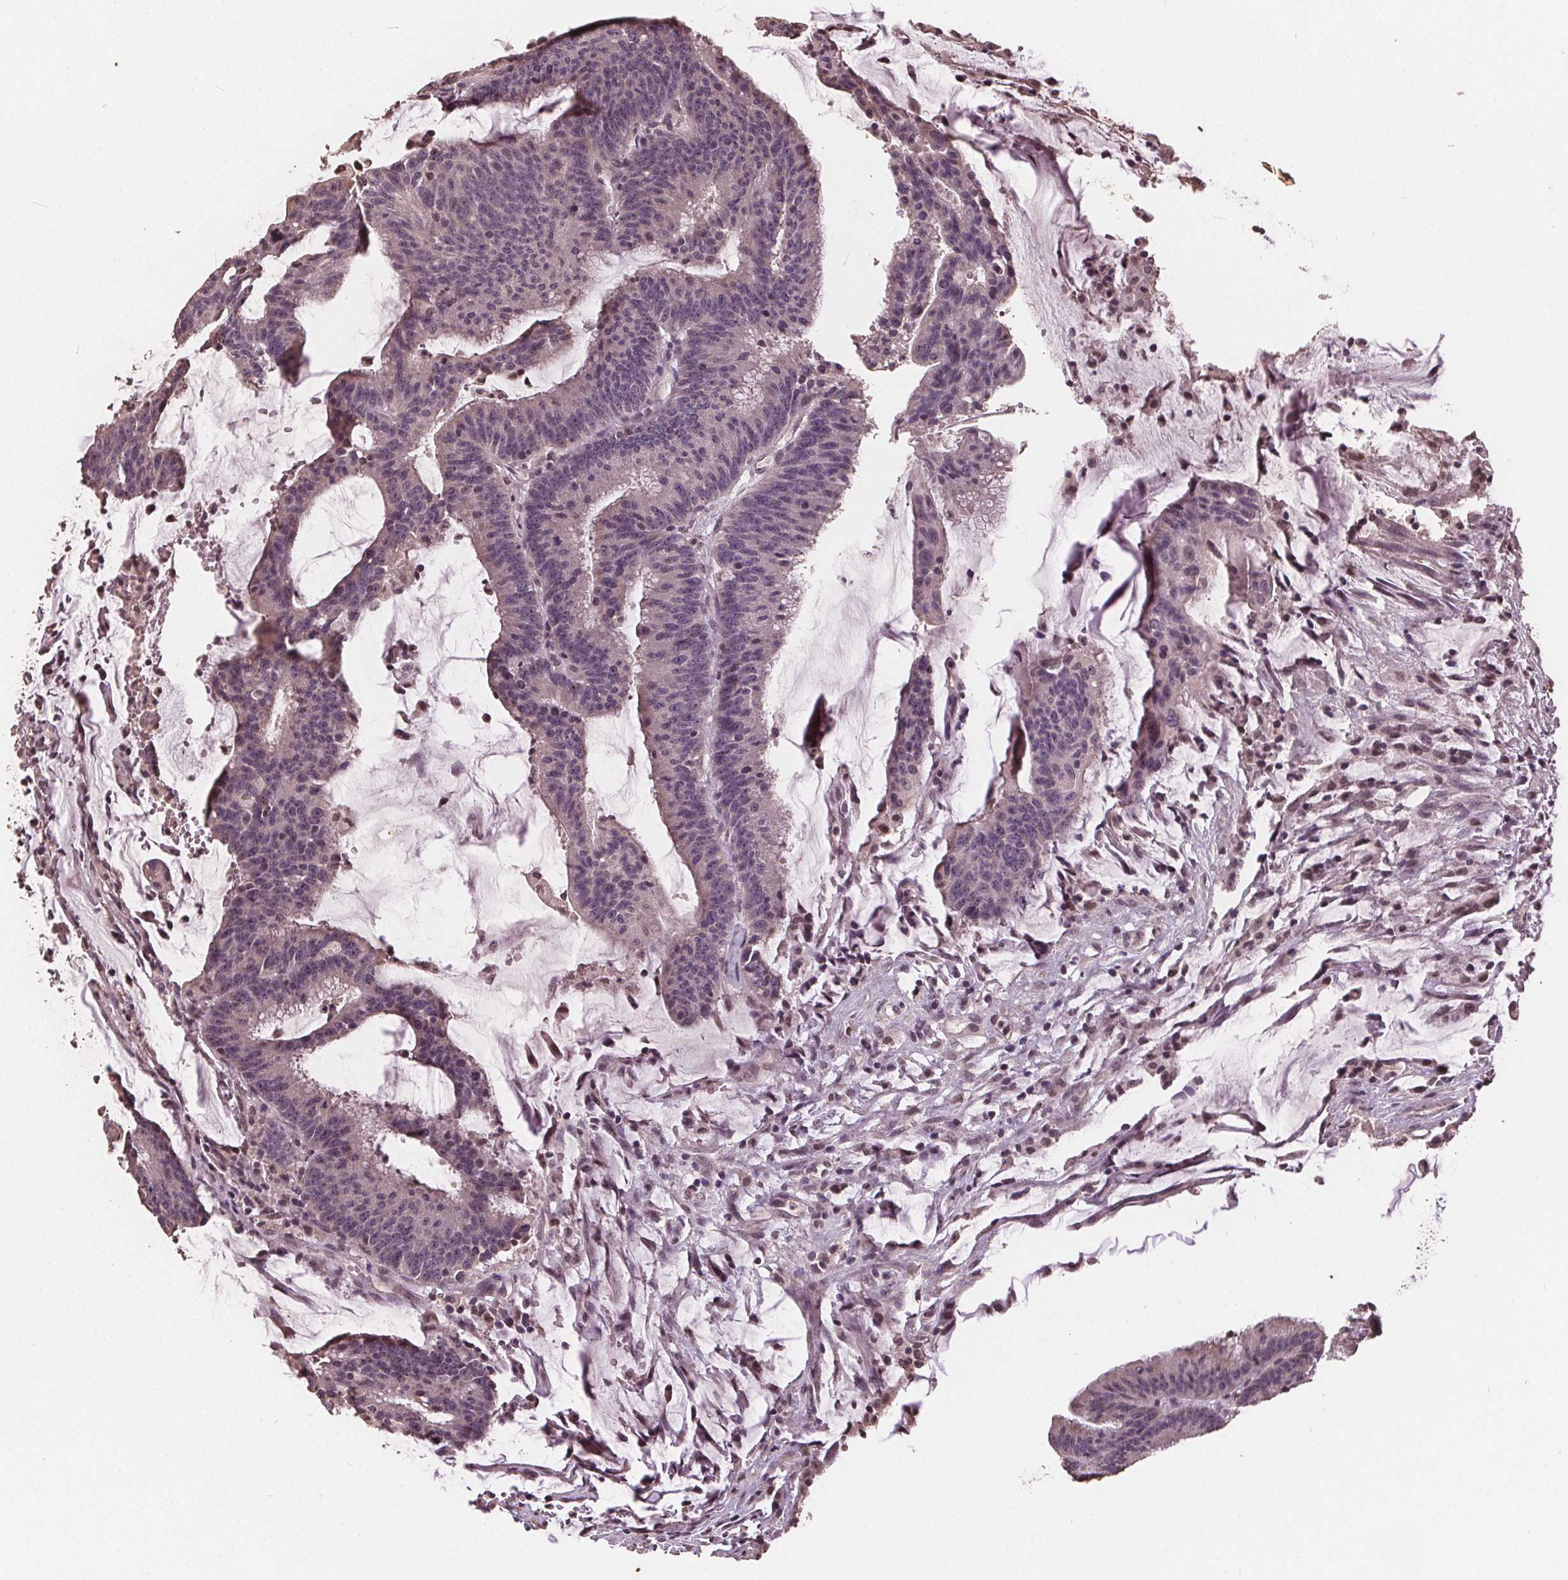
{"staining": {"intensity": "negative", "quantity": "none", "location": "none"}, "tissue": "colorectal cancer", "cell_type": "Tumor cells", "image_type": "cancer", "snomed": [{"axis": "morphology", "description": "Adenocarcinoma, NOS"}, {"axis": "topography", "description": "Colon"}], "caption": "A photomicrograph of human adenocarcinoma (colorectal) is negative for staining in tumor cells.", "gene": "DNMT3B", "patient": {"sex": "female", "age": 78}}